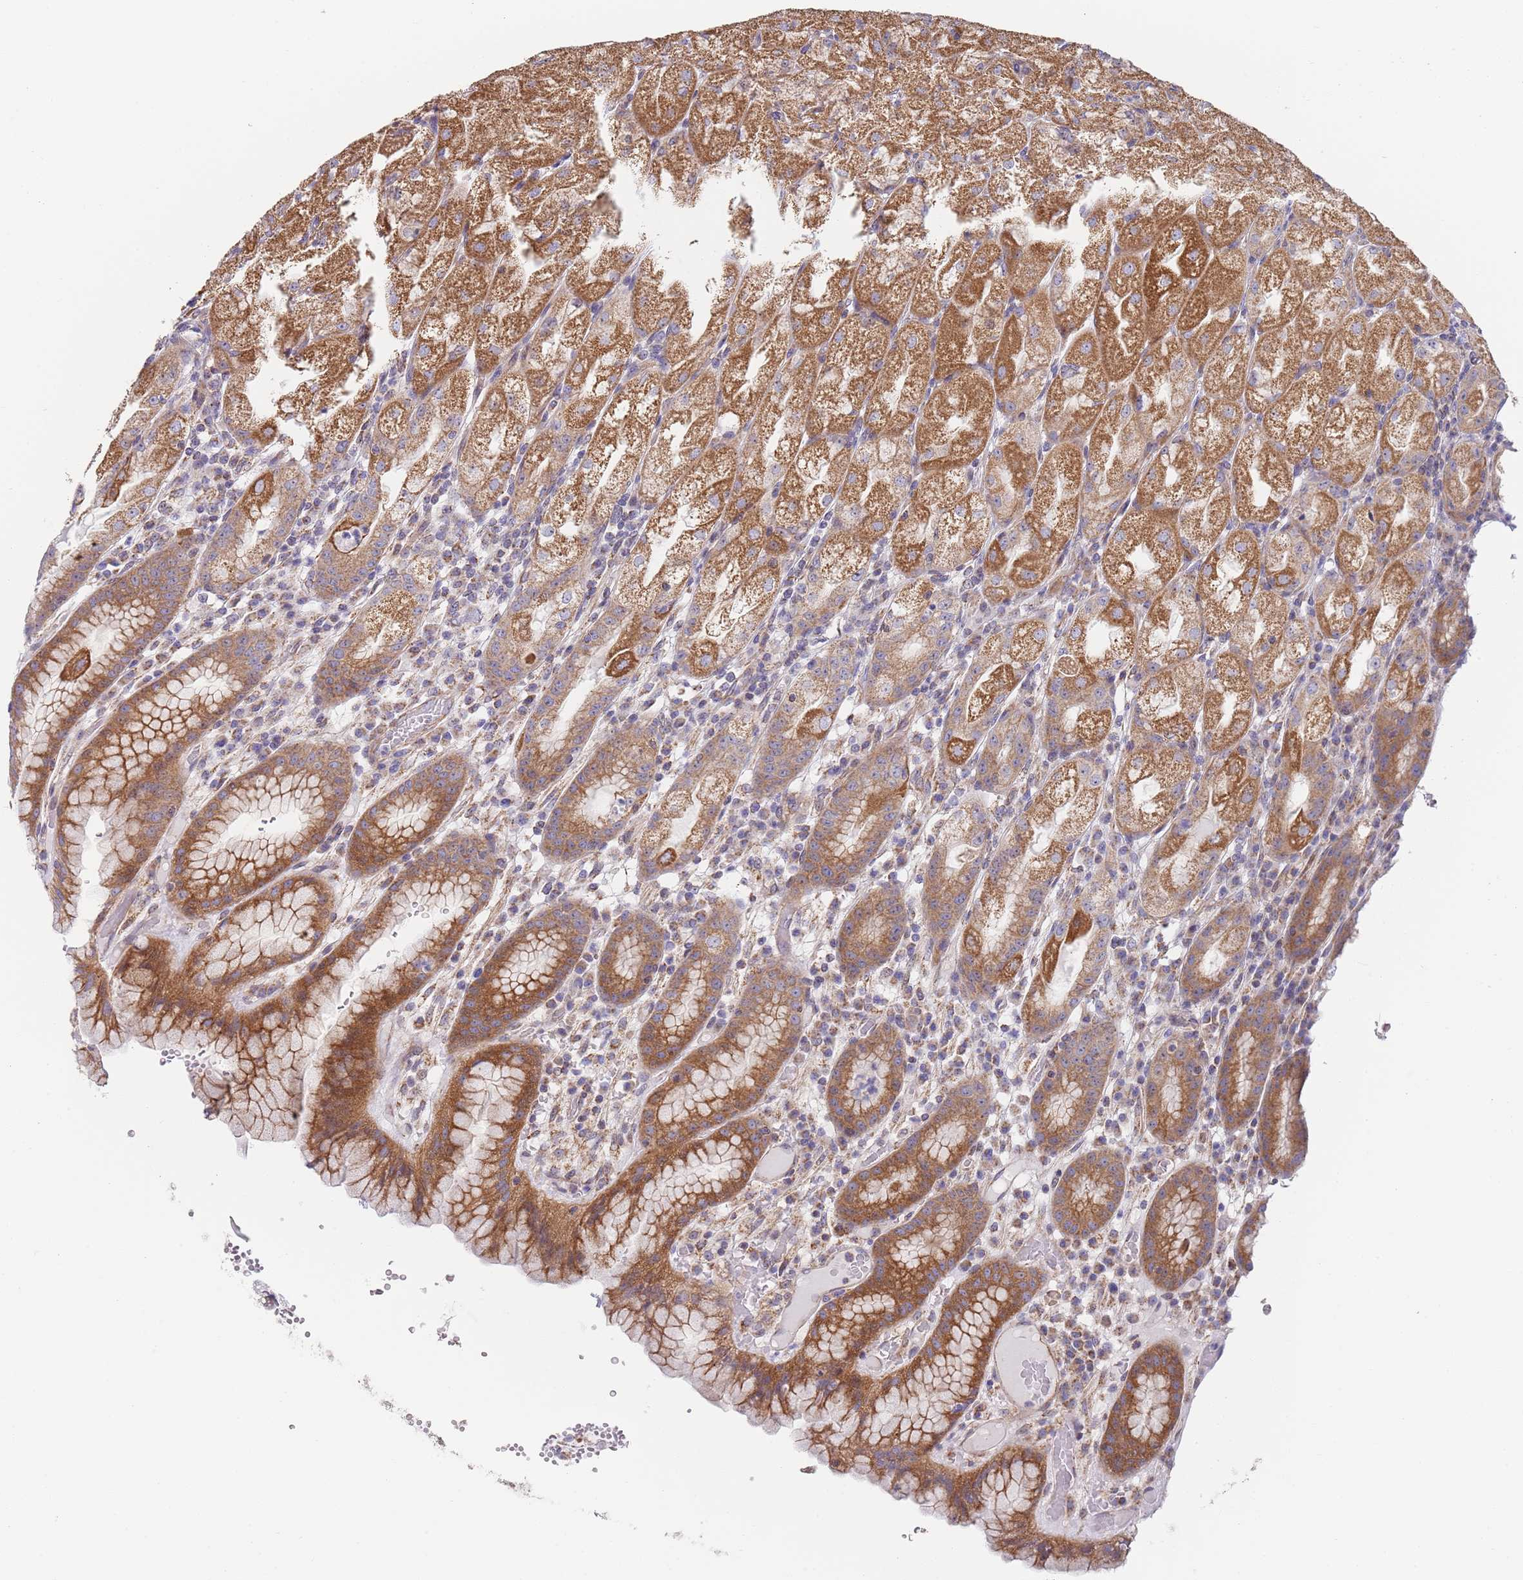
{"staining": {"intensity": "moderate", "quantity": ">75%", "location": "cytoplasmic/membranous"}, "tissue": "stomach", "cell_type": "Glandular cells", "image_type": "normal", "snomed": [{"axis": "morphology", "description": "Normal tissue, NOS"}, {"axis": "topography", "description": "Stomach, upper"}], "caption": "About >75% of glandular cells in normal stomach exhibit moderate cytoplasmic/membranous protein expression as visualized by brown immunohistochemical staining.", "gene": "PWWP3A", "patient": {"sex": "male", "age": 52}}